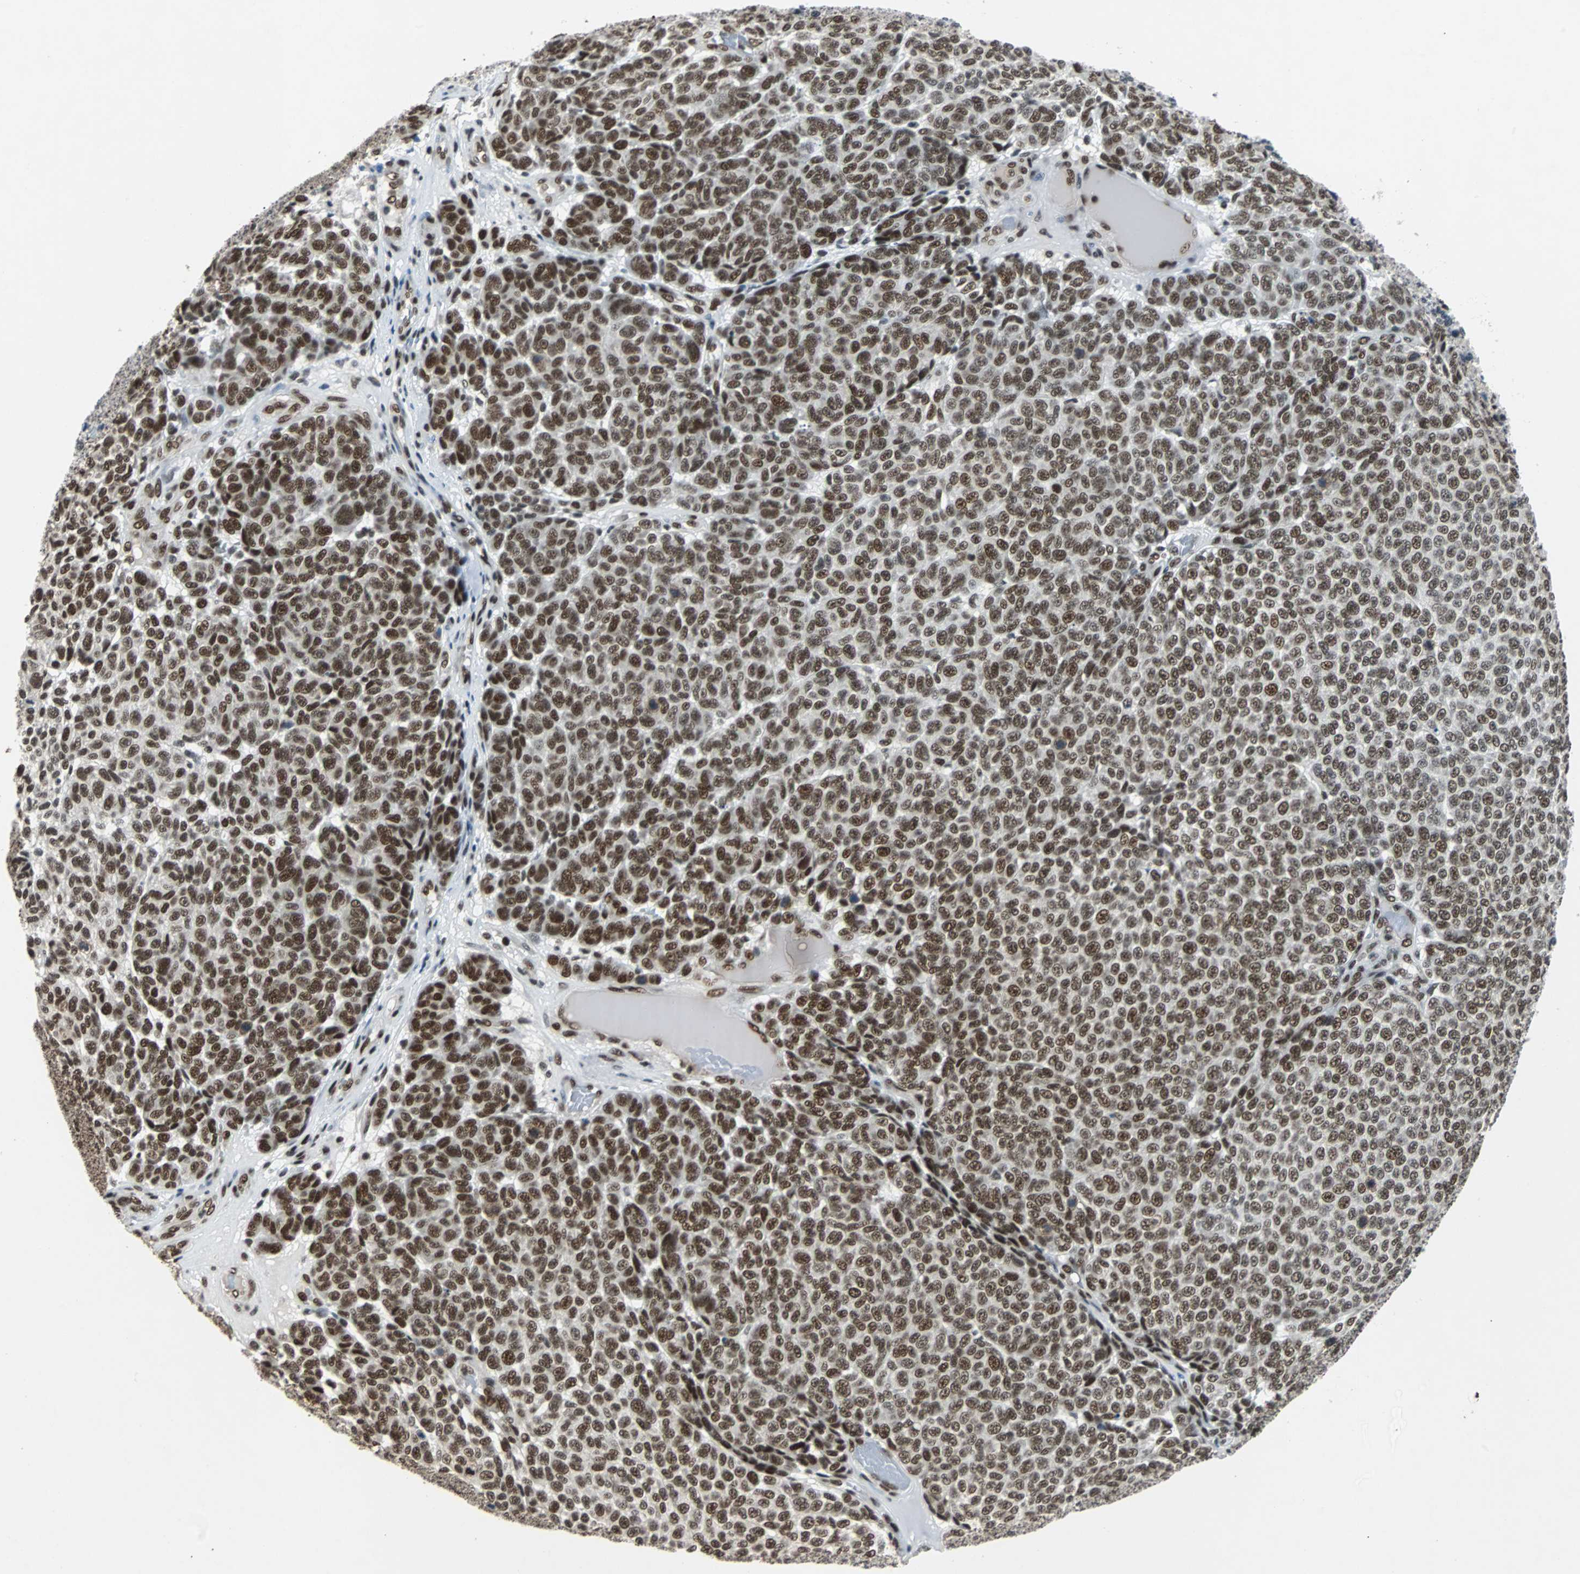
{"staining": {"intensity": "strong", "quantity": ">75%", "location": "nuclear"}, "tissue": "melanoma", "cell_type": "Tumor cells", "image_type": "cancer", "snomed": [{"axis": "morphology", "description": "Malignant melanoma, NOS"}, {"axis": "topography", "description": "Skin"}], "caption": "IHC of human melanoma displays high levels of strong nuclear positivity in approximately >75% of tumor cells. (IHC, brightfield microscopy, high magnification).", "gene": "GATAD2A", "patient": {"sex": "male", "age": 59}}